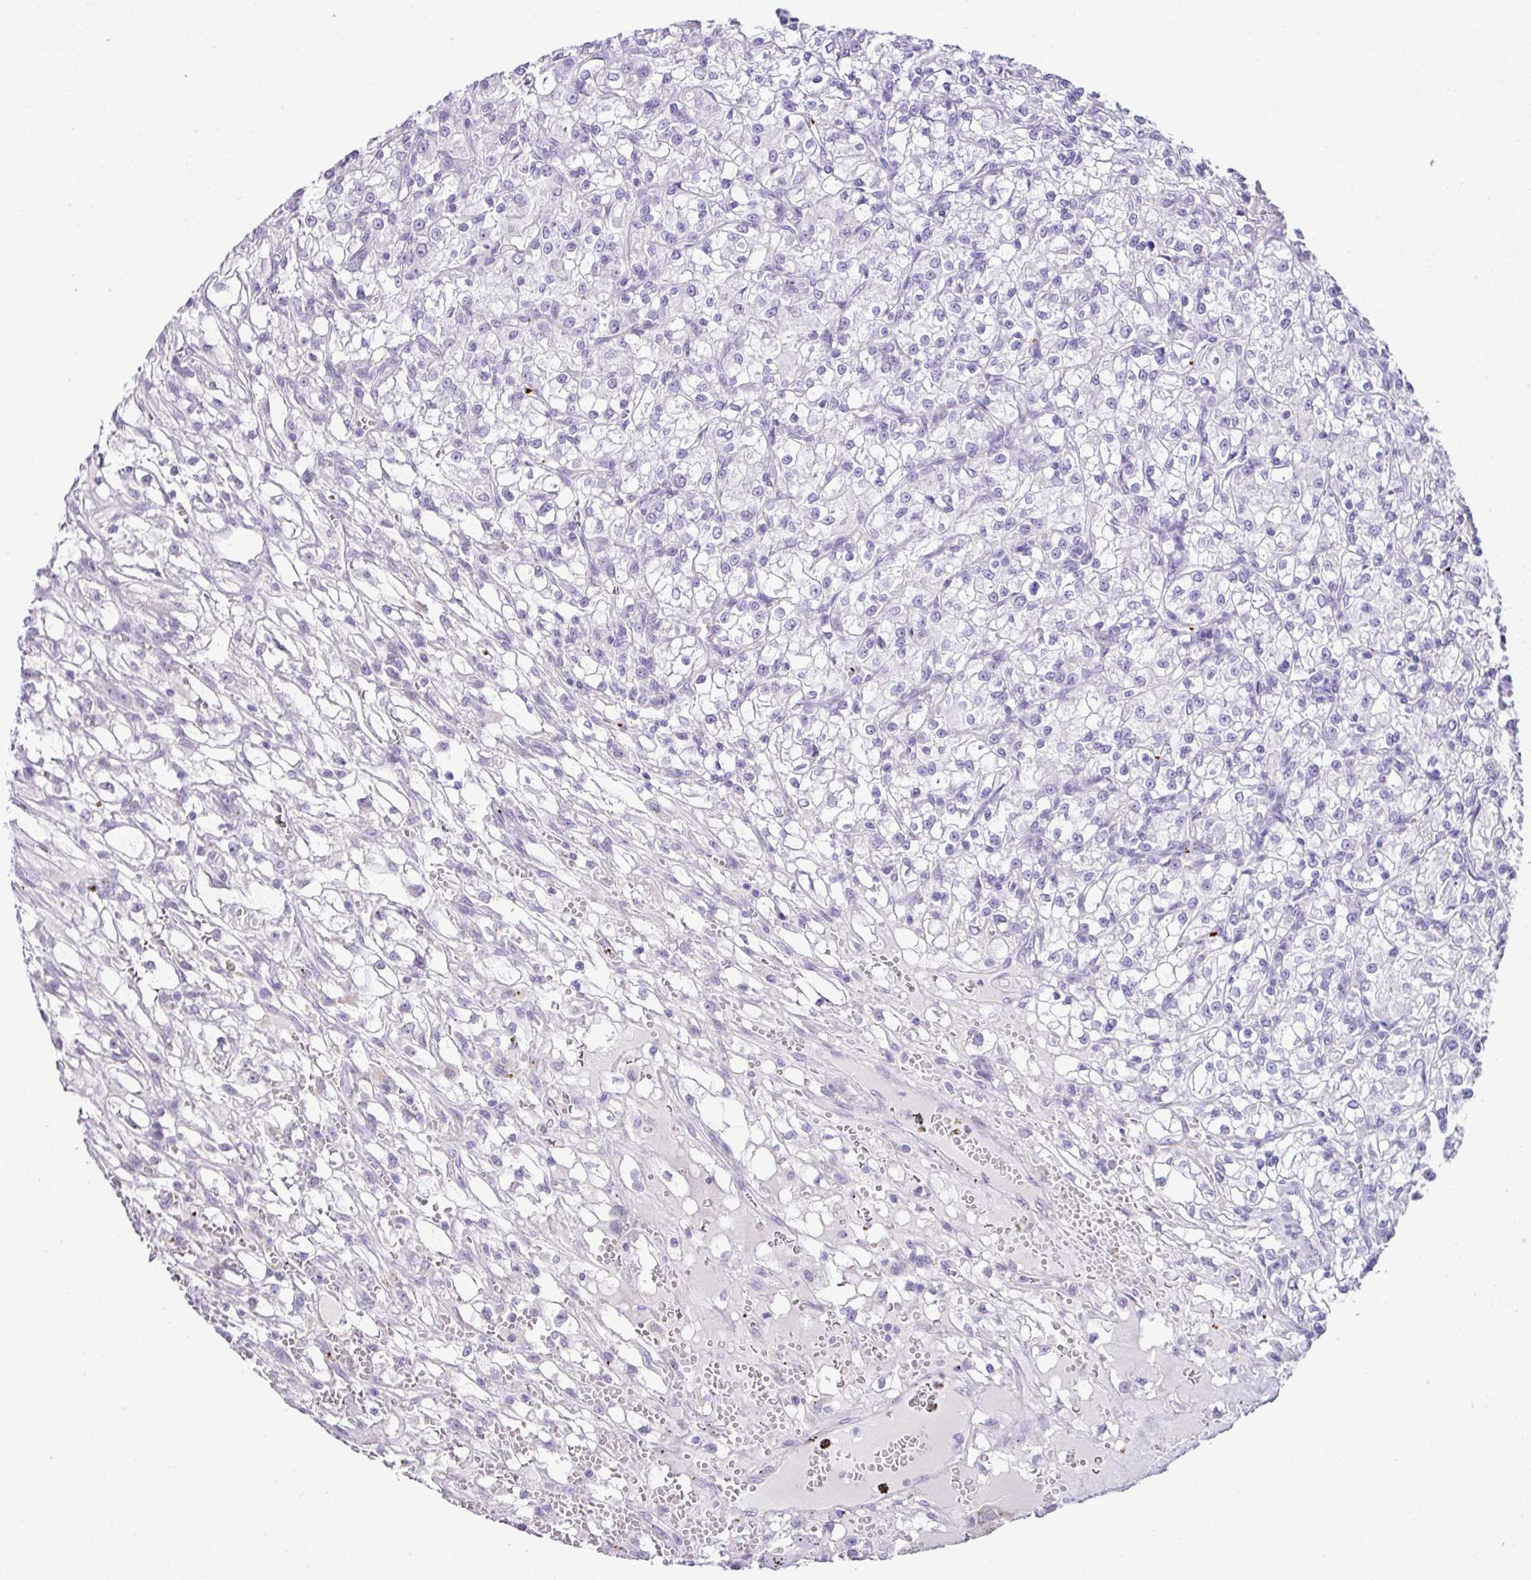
{"staining": {"intensity": "negative", "quantity": "none", "location": "none"}, "tissue": "renal cancer", "cell_type": "Tumor cells", "image_type": "cancer", "snomed": [{"axis": "morphology", "description": "Adenocarcinoma, NOS"}, {"axis": "topography", "description": "Kidney"}], "caption": "This is an immunohistochemistry (IHC) histopathology image of human adenocarcinoma (renal). There is no staining in tumor cells.", "gene": "CMTM5", "patient": {"sex": "female", "age": 59}}